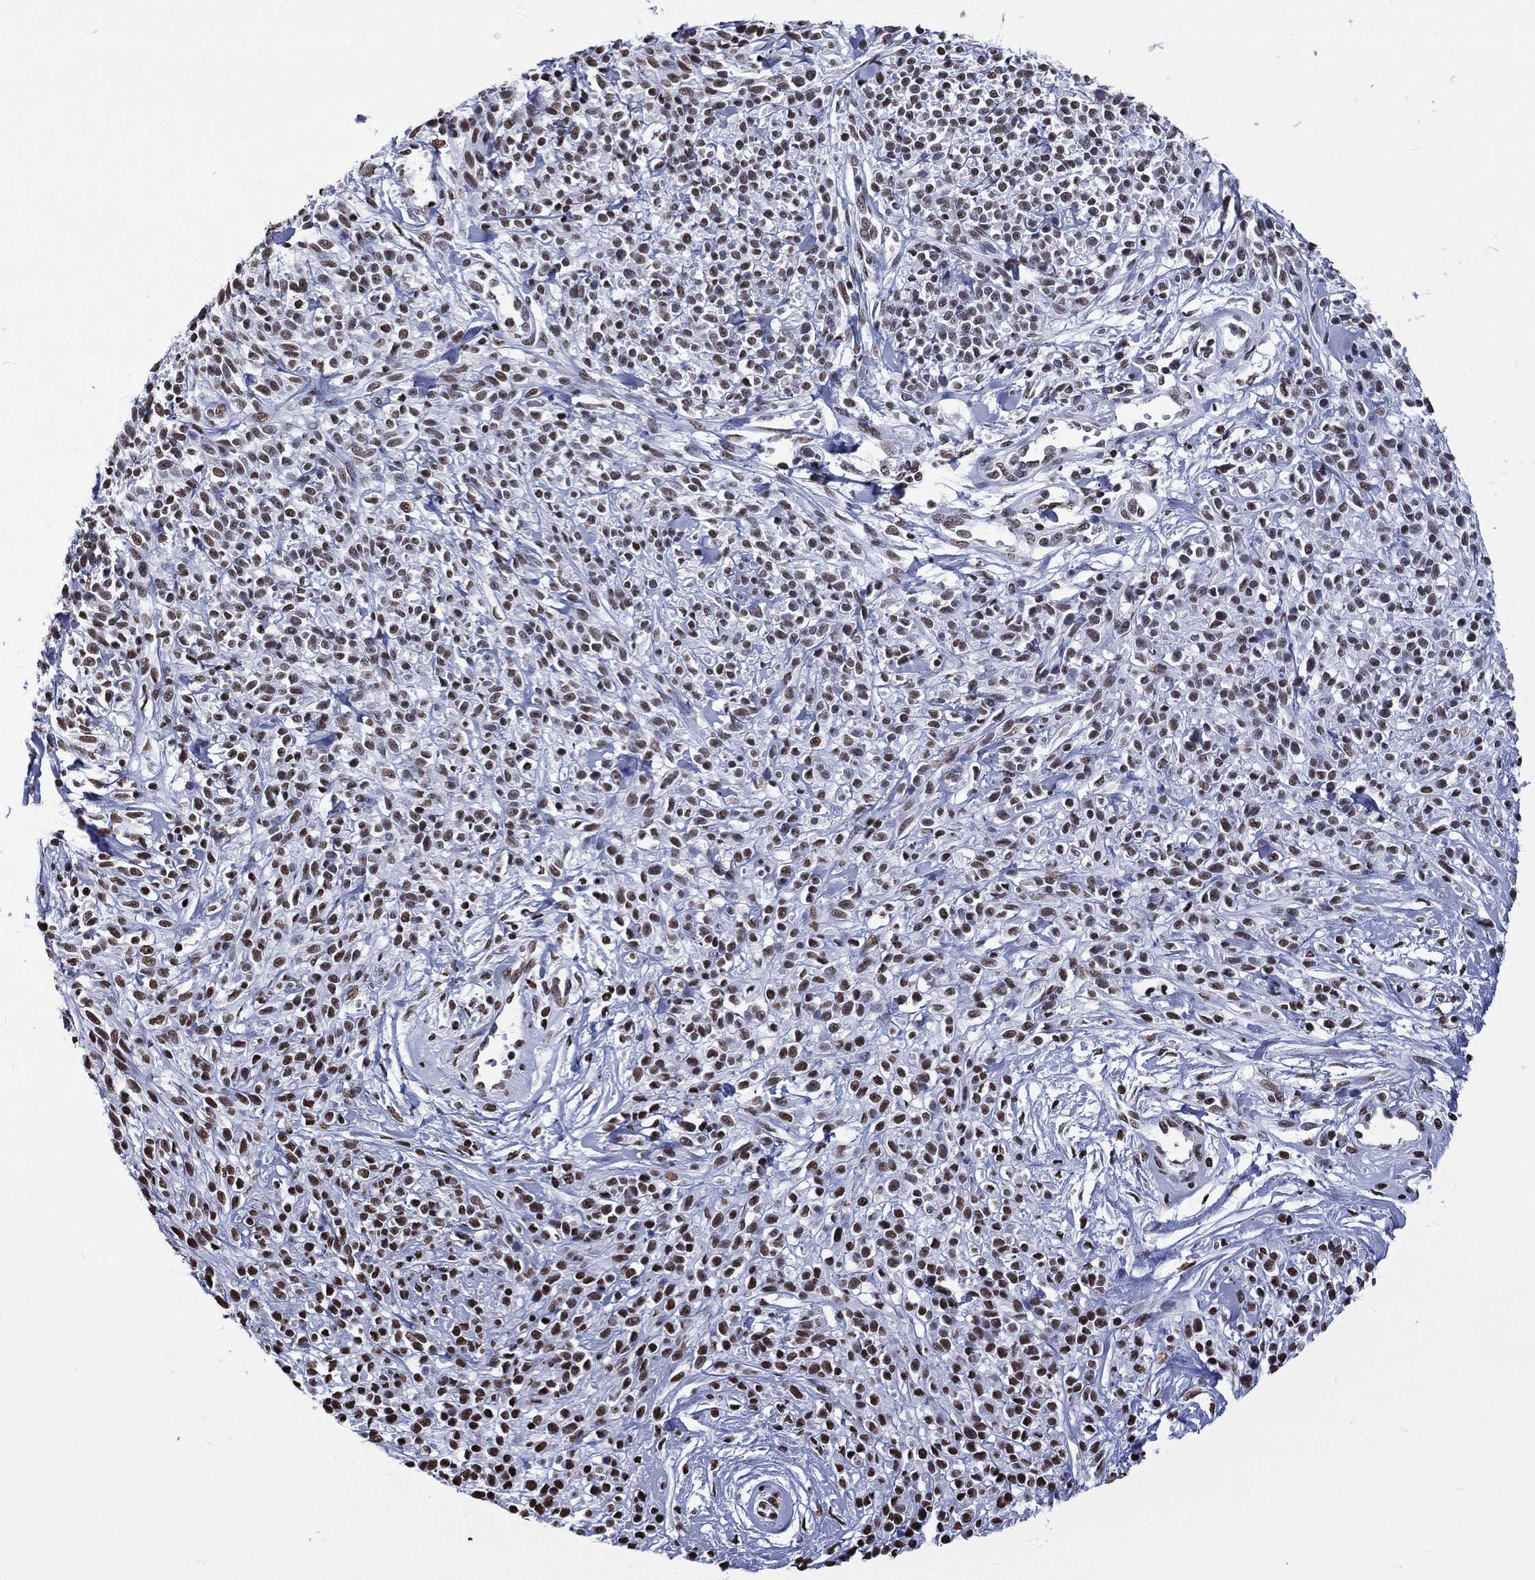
{"staining": {"intensity": "strong", "quantity": ">75%", "location": "nuclear"}, "tissue": "melanoma", "cell_type": "Tumor cells", "image_type": "cancer", "snomed": [{"axis": "morphology", "description": "Malignant melanoma, NOS"}, {"axis": "topography", "description": "Skin"}, {"axis": "topography", "description": "Skin of trunk"}], "caption": "Protein expression analysis of malignant melanoma reveals strong nuclear positivity in approximately >75% of tumor cells. (brown staining indicates protein expression, while blue staining denotes nuclei).", "gene": "RETREG2", "patient": {"sex": "male", "age": 74}}